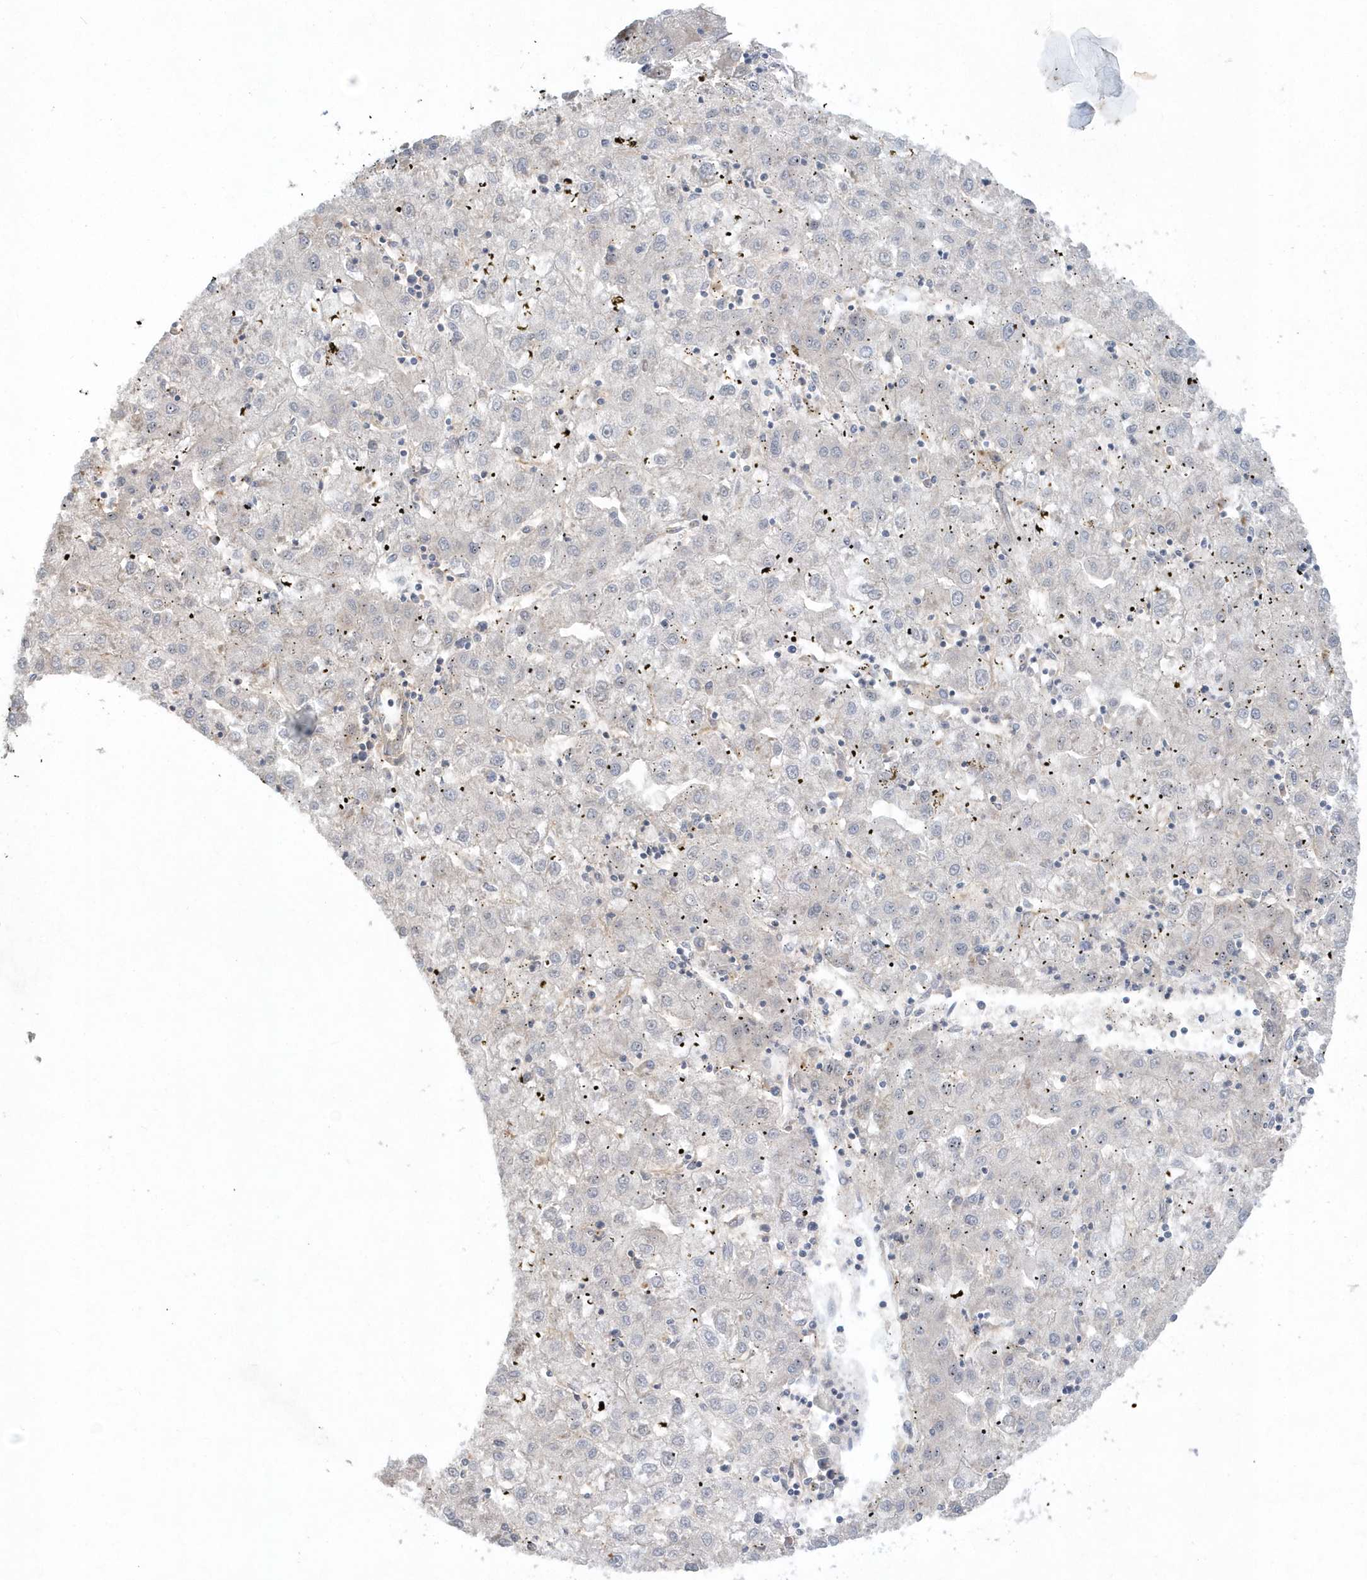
{"staining": {"intensity": "negative", "quantity": "none", "location": "none"}, "tissue": "liver cancer", "cell_type": "Tumor cells", "image_type": "cancer", "snomed": [{"axis": "morphology", "description": "Carcinoma, Hepatocellular, NOS"}, {"axis": "topography", "description": "Liver"}], "caption": "Micrograph shows no protein positivity in tumor cells of liver cancer (hepatocellular carcinoma) tissue.", "gene": "CRIP3", "patient": {"sex": "male", "age": 72}}